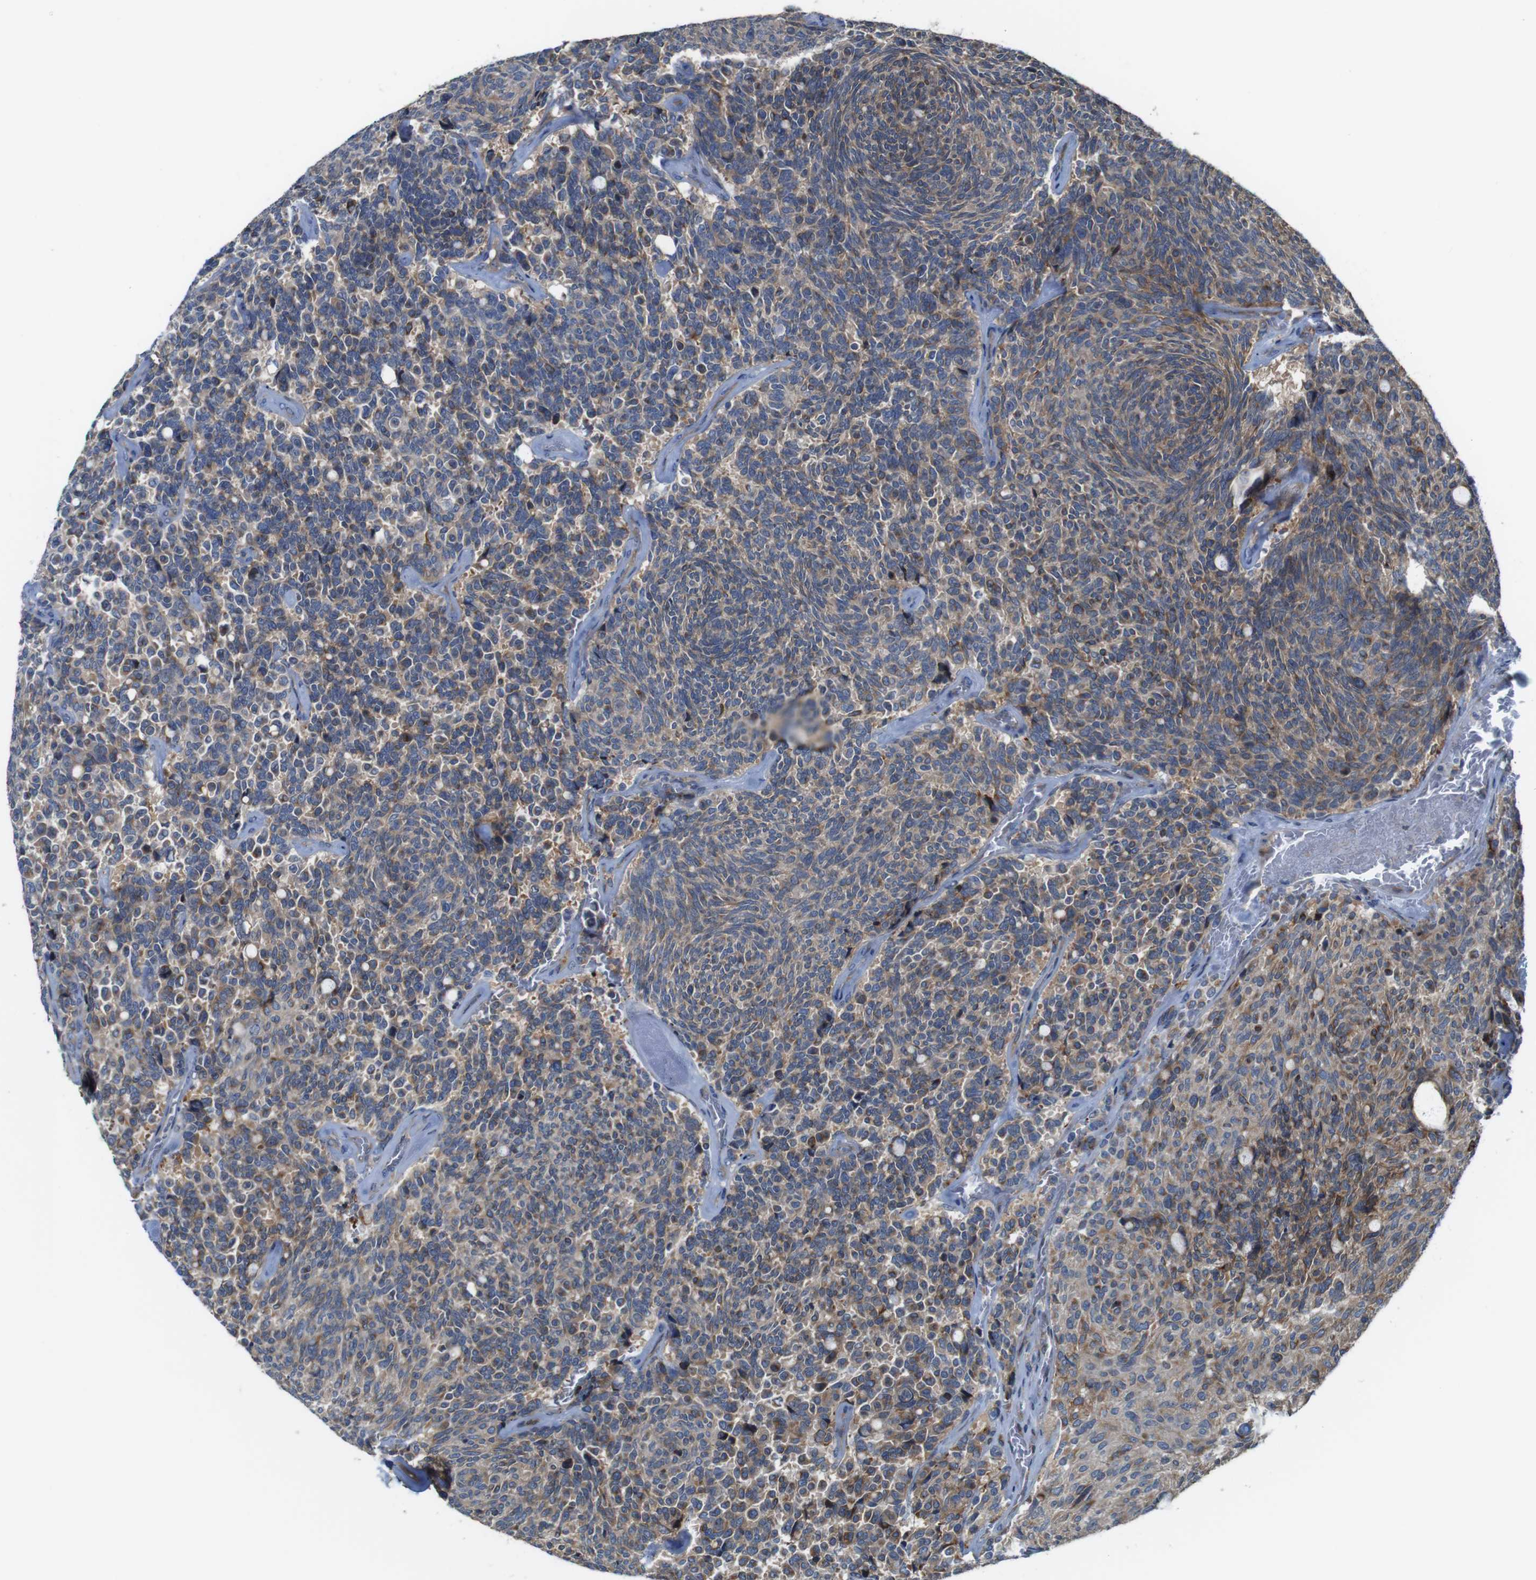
{"staining": {"intensity": "moderate", "quantity": ">75%", "location": "cytoplasmic/membranous"}, "tissue": "carcinoid", "cell_type": "Tumor cells", "image_type": "cancer", "snomed": [{"axis": "morphology", "description": "Carcinoid, malignant, NOS"}, {"axis": "topography", "description": "Pancreas"}], "caption": "Immunohistochemical staining of human malignant carcinoid exhibits medium levels of moderate cytoplasmic/membranous expression in approximately >75% of tumor cells.", "gene": "PCOLCE2", "patient": {"sex": "female", "age": 54}}